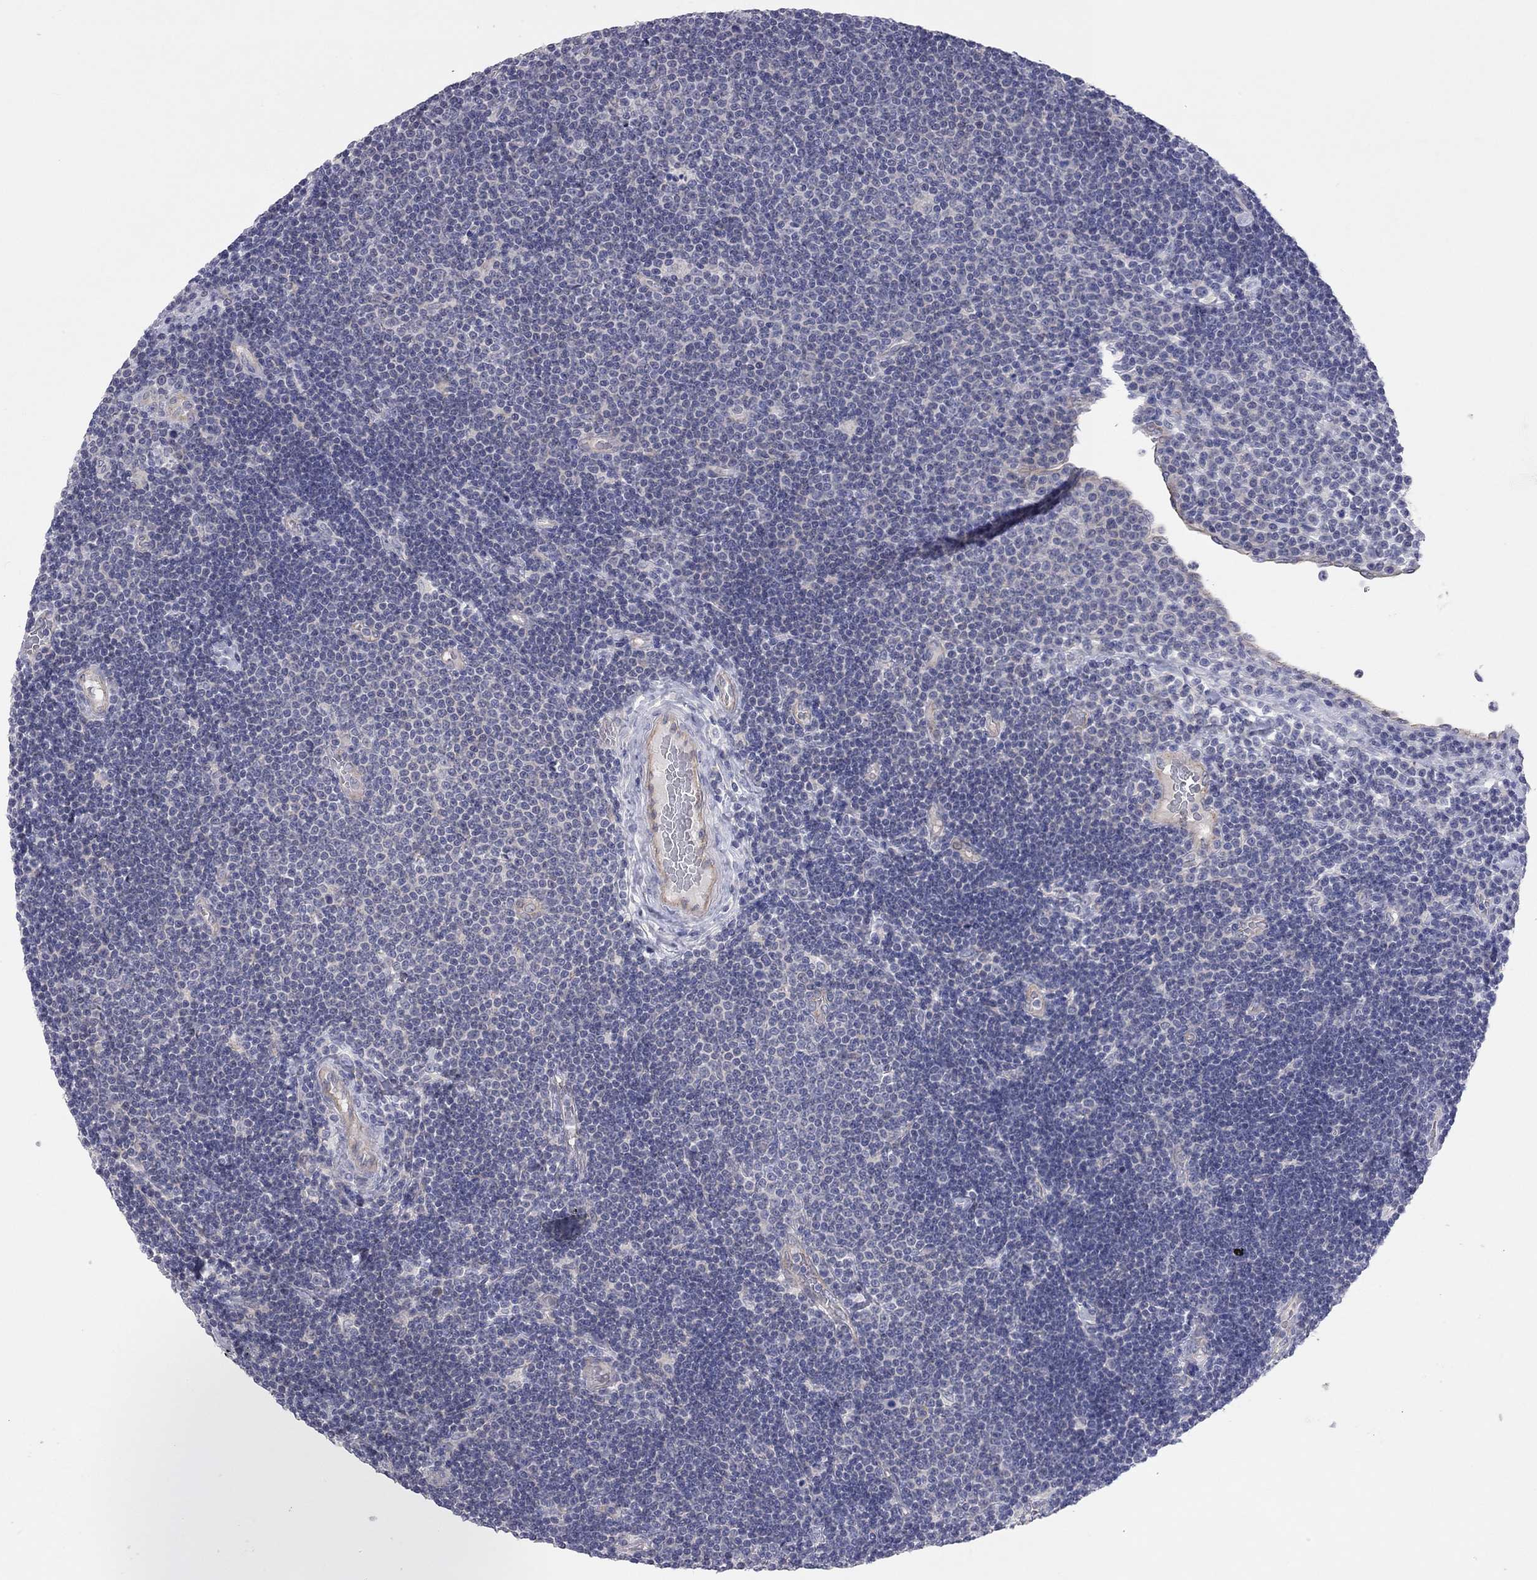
{"staining": {"intensity": "negative", "quantity": "none", "location": "none"}, "tissue": "lymphoma", "cell_type": "Tumor cells", "image_type": "cancer", "snomed": [{"axis": "morphology", "description": "Malignant lymphoma, non-Hodgkin's type, Low grade"}, {"axis": "topography", "description": "Brain"}], "caption": "A high-resolution image shows immunohistochemistry (IHC) staining of low-grade malignant lymphoma, non-Hodgkin's type, which shows no significant positivity in tumor cells.", "gene": "KCNB1", "patient": {"sex": "female", "age": 66}}